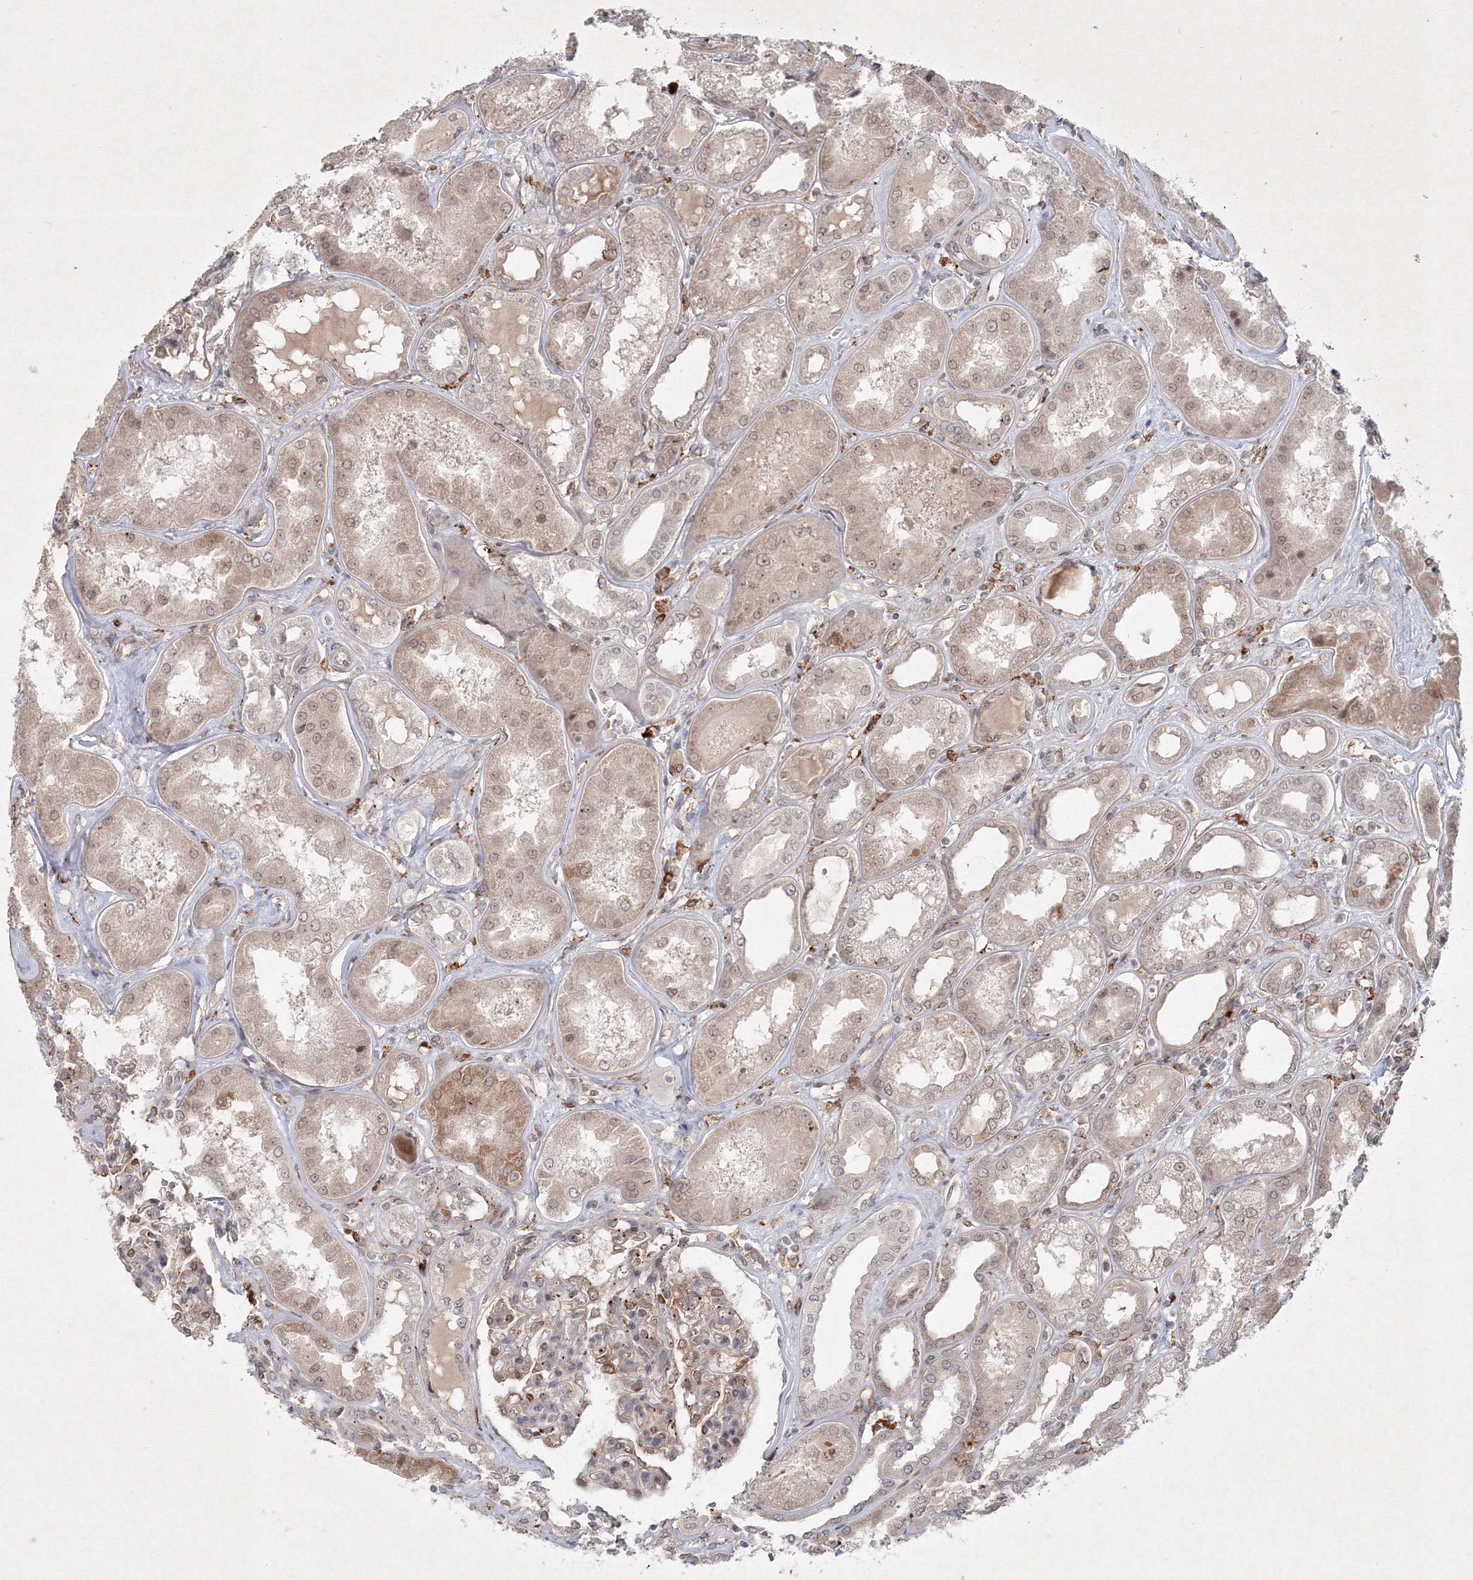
{"staining": {"intensity": "moderate", "quantity": ">75%", "location": "cytoplasmic/membranous"}, "tissue": "kidney", "cell_type": "Cells in glomeruli", "image_type": "normal", "snomed": [{"axis": "morphology", "description": "Normal tissue, NOS"}, {"axis": "topography", "description": "Kidney"}], "caption": "This histopathology image demonstrates unremarkable kidney stained with immunohistochemistry (IHC) to label a protein in brown. The cytoplasmic/membranous of cells in glomeruli show moderate positivity for the protein. Nuclei are counter-stained blue.", "gene": "KIF20A", "patient": {"sex": "female", "age": 56}}